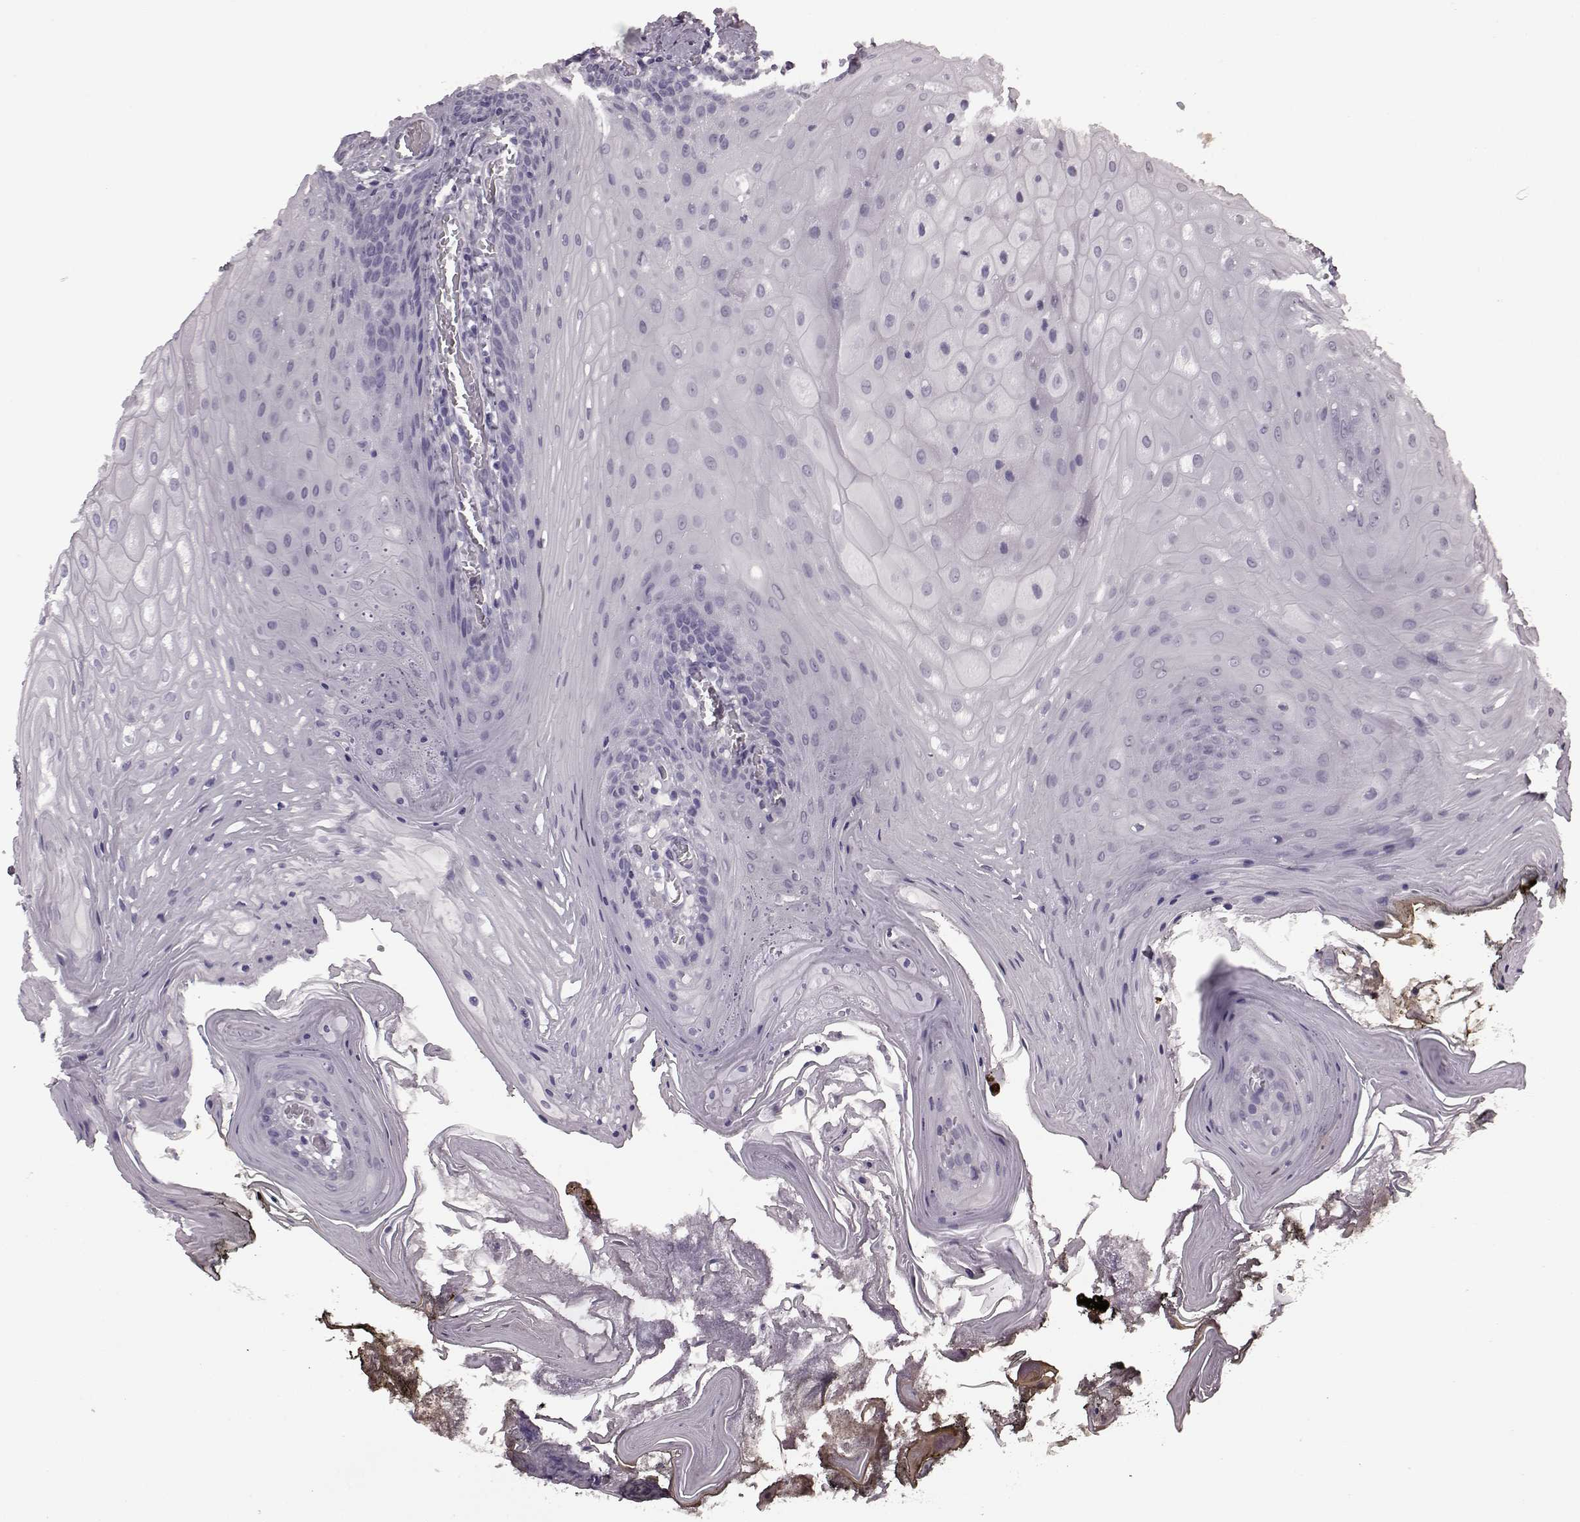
{"staining": {"intensity": "negative", "quantity": "none", "location": "none"}, "tissue": "oral mucosa", "cell_type": "Squamous epithelial cells", "image_type": "normal", "snomed": [{"axis": "morphology", "description": "Normal tissue, NOS"}, {"axis": "topography", "description": "Oral tissue"}], "caption": "Immunohistochemistry (IHC) micrograph of unremarkable oral mucosa: oral mucosa stained with DAB (3,3'-diaminobenzidine) shows no significant protein staining in squamous epithelial cells.", "gene": "JSRP1", "patient": {"sex": "male", "age": 9}}